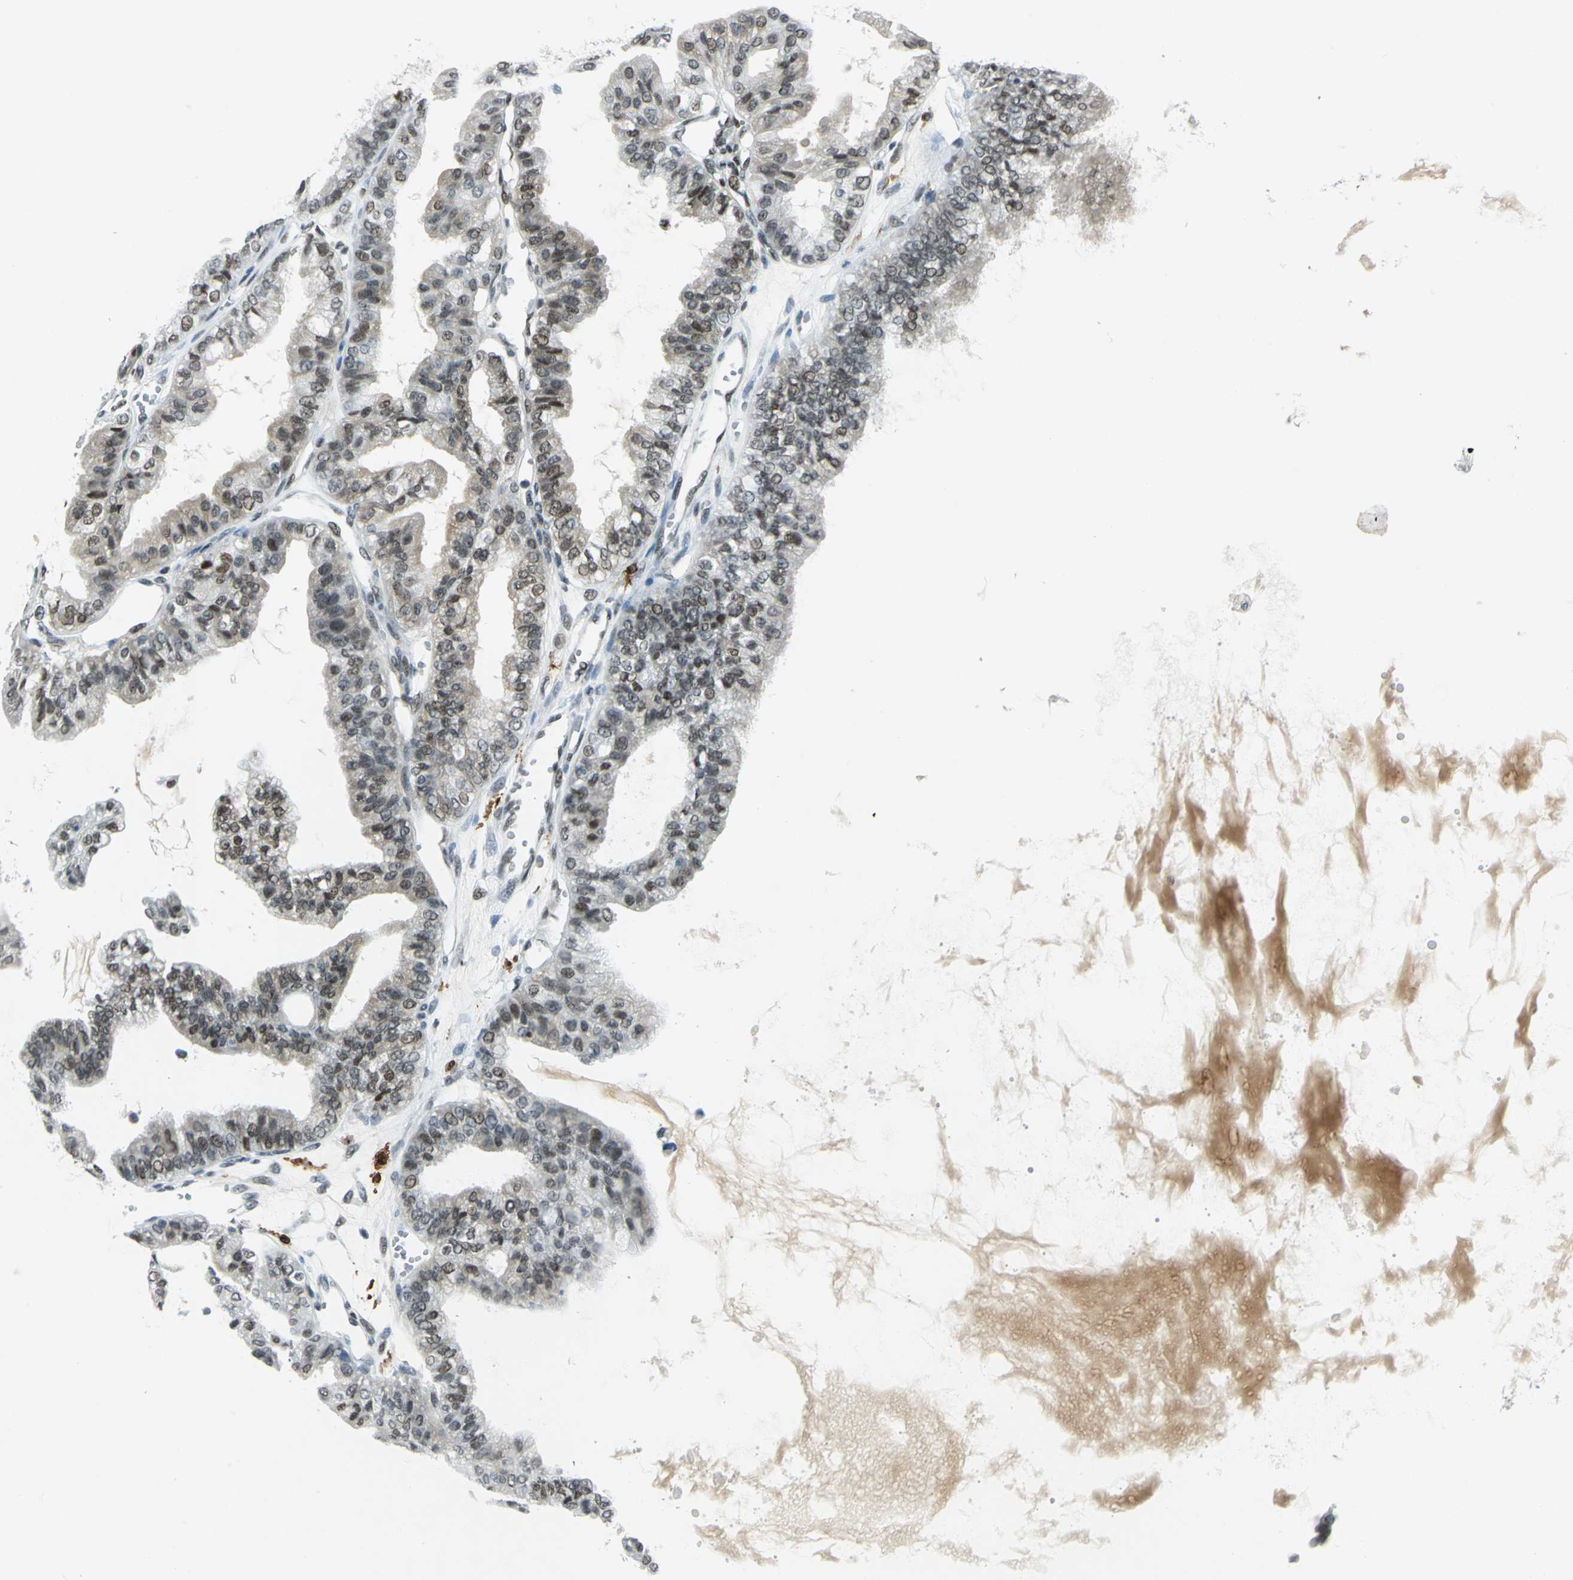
{"staining": {"intensity": "strong", "quantity": ">75%", "location": "nuclear"}, "tissue": "ovarian cancer", "cell_type": "Tumor cells", "image_type": "cancer", "snomed": [{"axis": "morphology", "description": "Carcinoma, NOS"}, {"axis": "morphology", "description": "Carcinoma, endometroid"}, {"axis": "topography", "description": "Ovary"}], "caption": "A high amount of strong nuclear positivity is seen in about >75% of tumor cells in ovarian cancer tissue.", "gene": "MTMR10", "patient": {"sex": "female", "age": 50}}